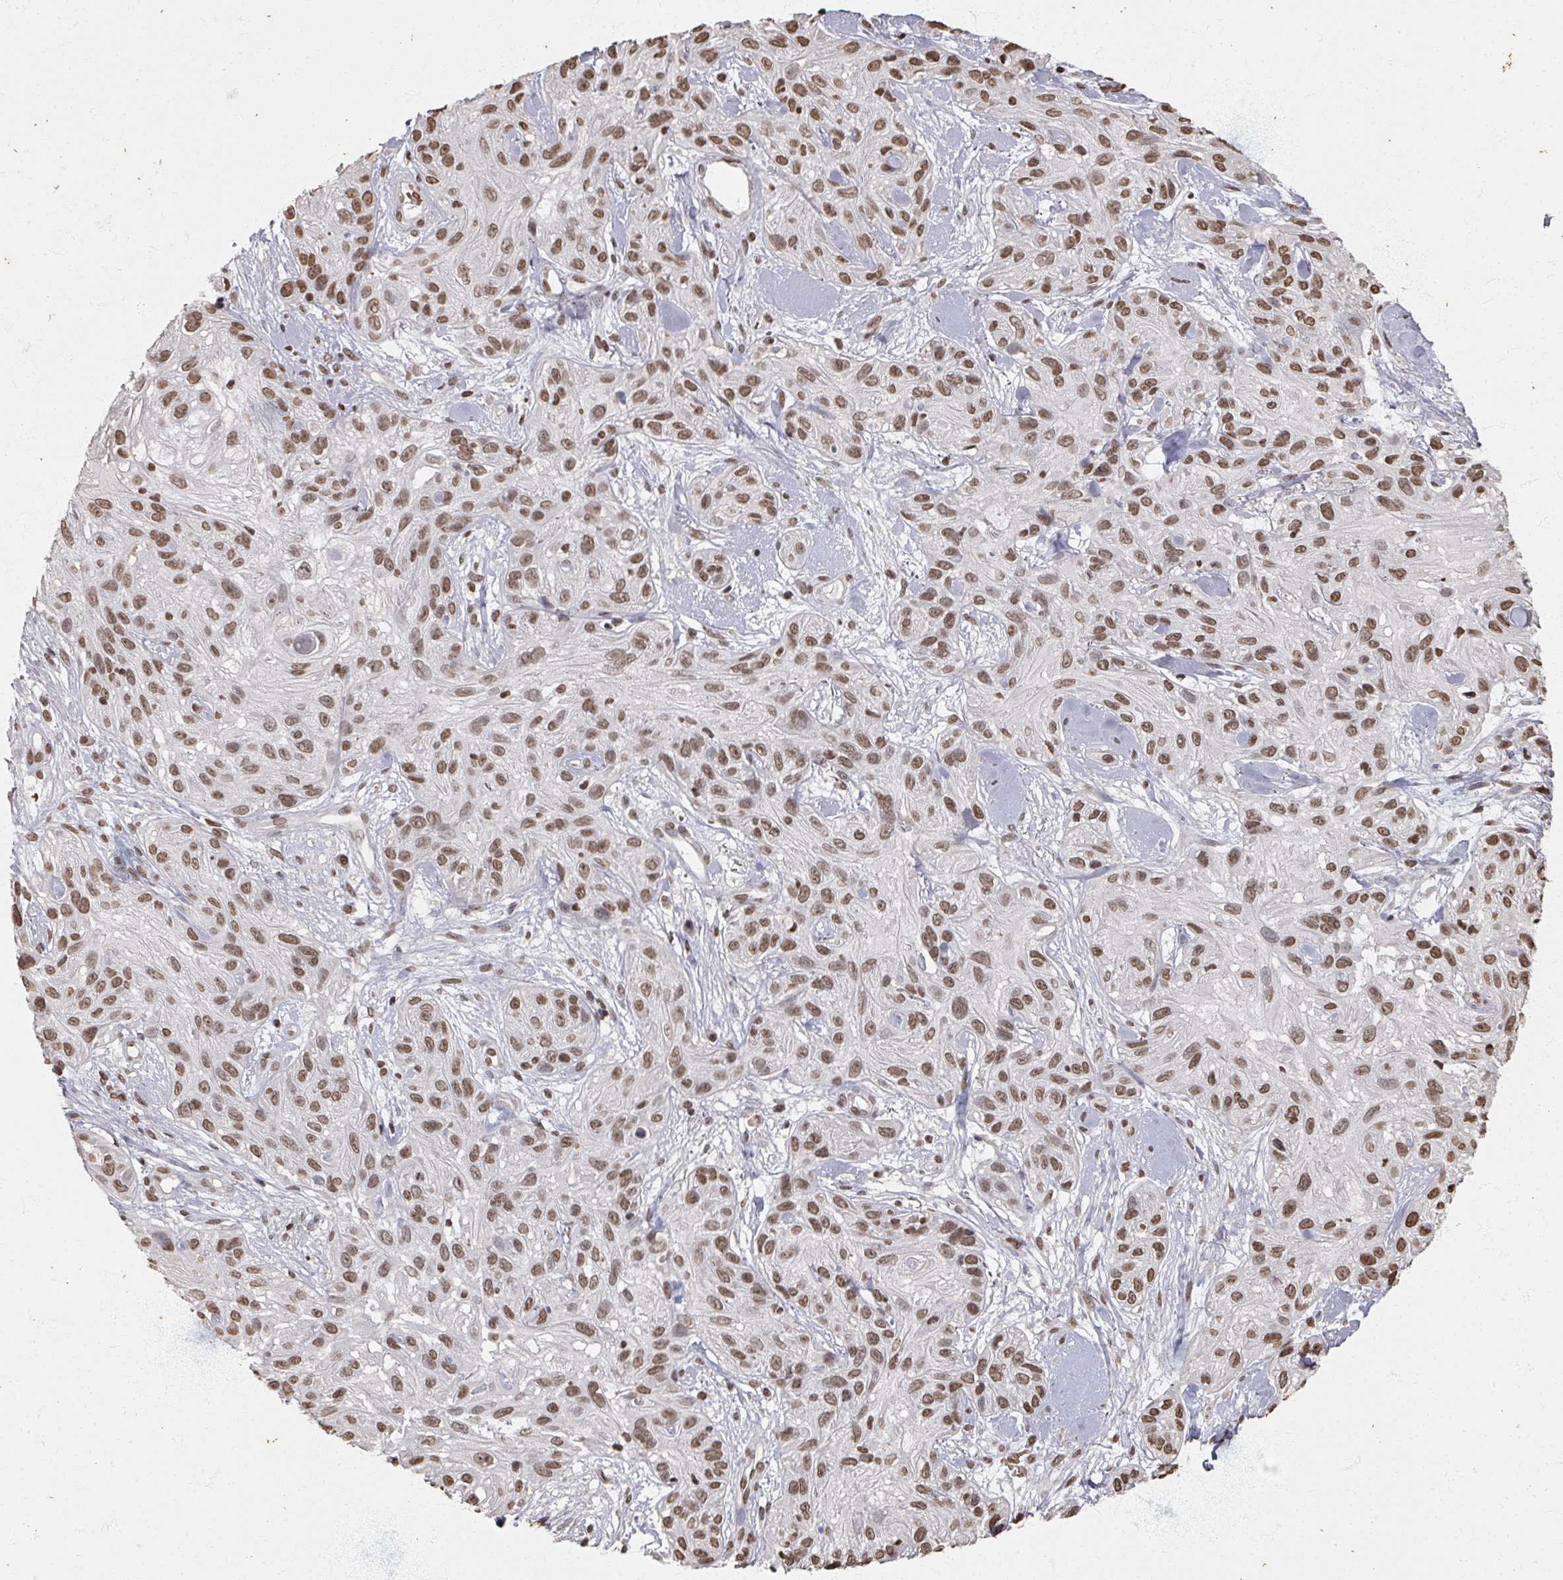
{"staining": {"intensity": "moderate", "quantity": ">75%", "location": "nuclear"}, "tissue": "skin cancer", "cell_type": "Tumor cells", "image_type": "cancer", "snomed": [{"axis": "morphology", "description": "Squamous cell carcinoma, NOS"}, {"axis": "topography", "description": "Skin"}], "caption": "Protein expression analysis of skin cancer (squamous cell carcinoma) reveals moderate nuclear positivity in about >75% of tumor cells.", "gene": "DCUN1D5", "patient": {"sex": "male", "age": 82}}